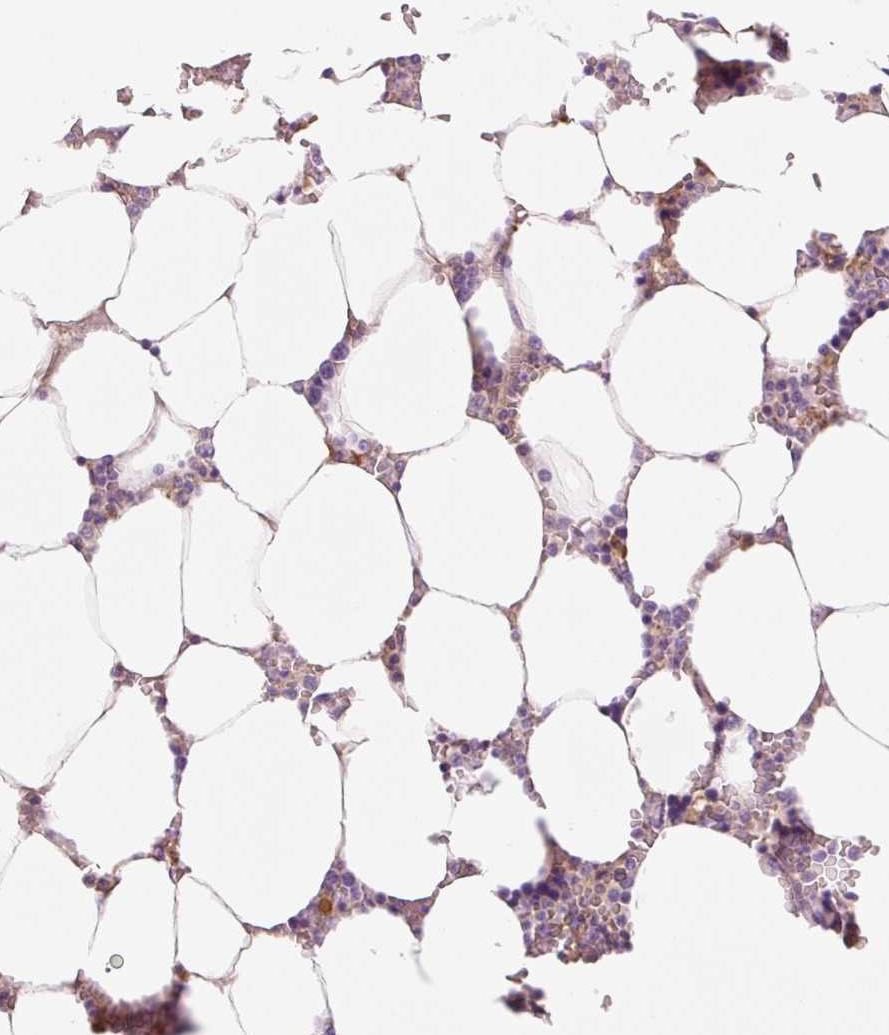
{"staining": {"intensity": "negative", "quantity": "none", "location": "none"}, "tissue": "bone marrow", "cell_type": "Hematopoietic cells", "image_type": "normal", "snomed": [{"axis": "morphology", "description": "Normal tissue, NOS"}, {"axis": "topography", "description": "Bone marrow"}], "caption": "Protein analysis of unremarkable bone marrow shows no significant staining in hematopoietic cells.", "gene": "FABP5", "patient": {"sex": "male", "age": 64}}